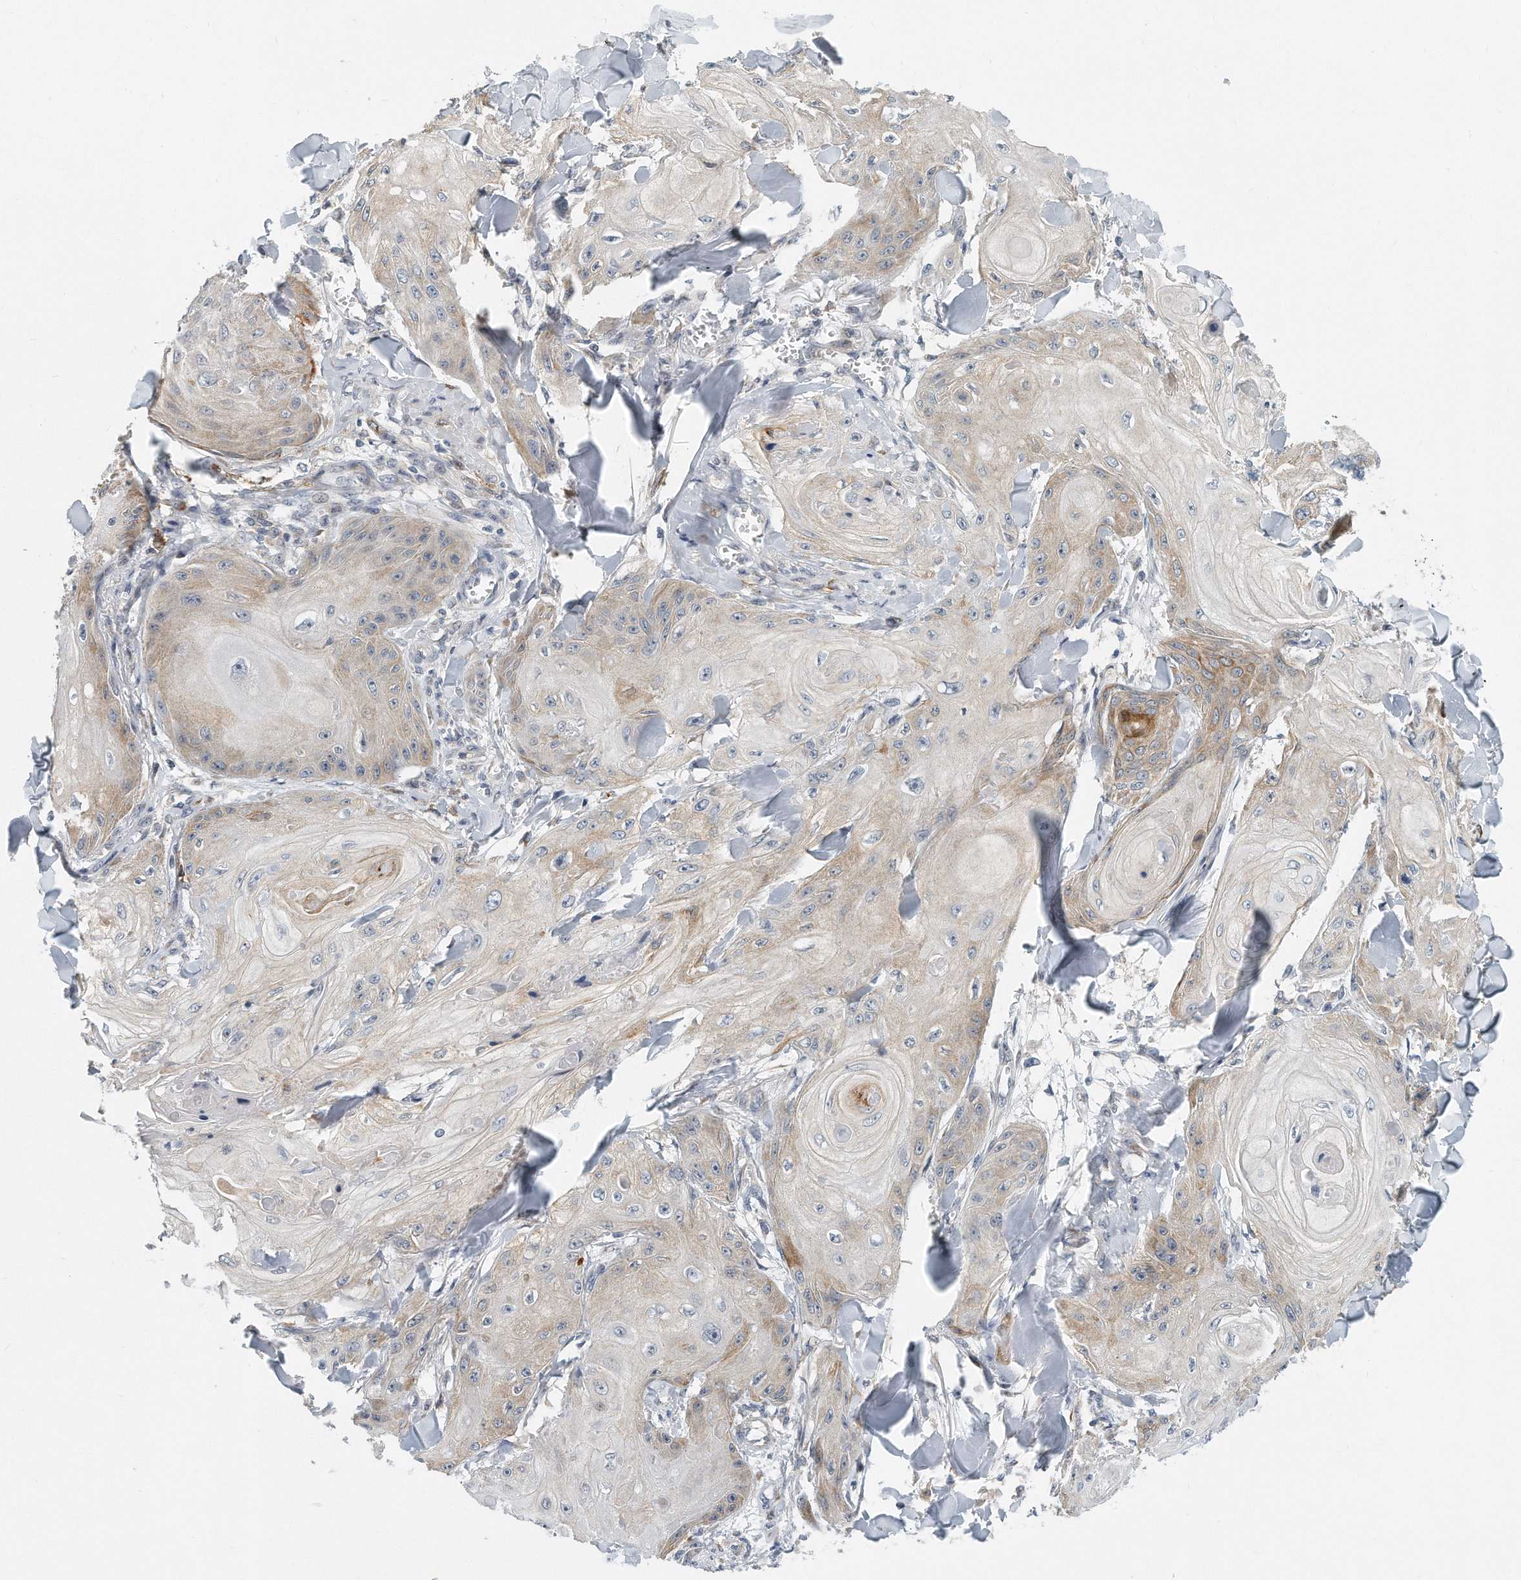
{"staining": {"intensity": "weak", "quantity": "25%-75%", "location": "cytoplasmic/membranous"}, "tissue": "skin cancer", "cell_type": "Tumor cells", "image_type": "cancer", "snomed": [{"axis": "morphology", "description": "Squamous cell carcinoma, NOS"}, {"axis": "topography", "description": "Skin"}], "caption": "Human skin squamous cell carcinoma stained with a brown dye exhibits weak cytoplasmic/membranous positive expression in about 25%-75% of tumor cells.", "gene": "VLDLR", "patient": {"sex": "male", "age": 74}}